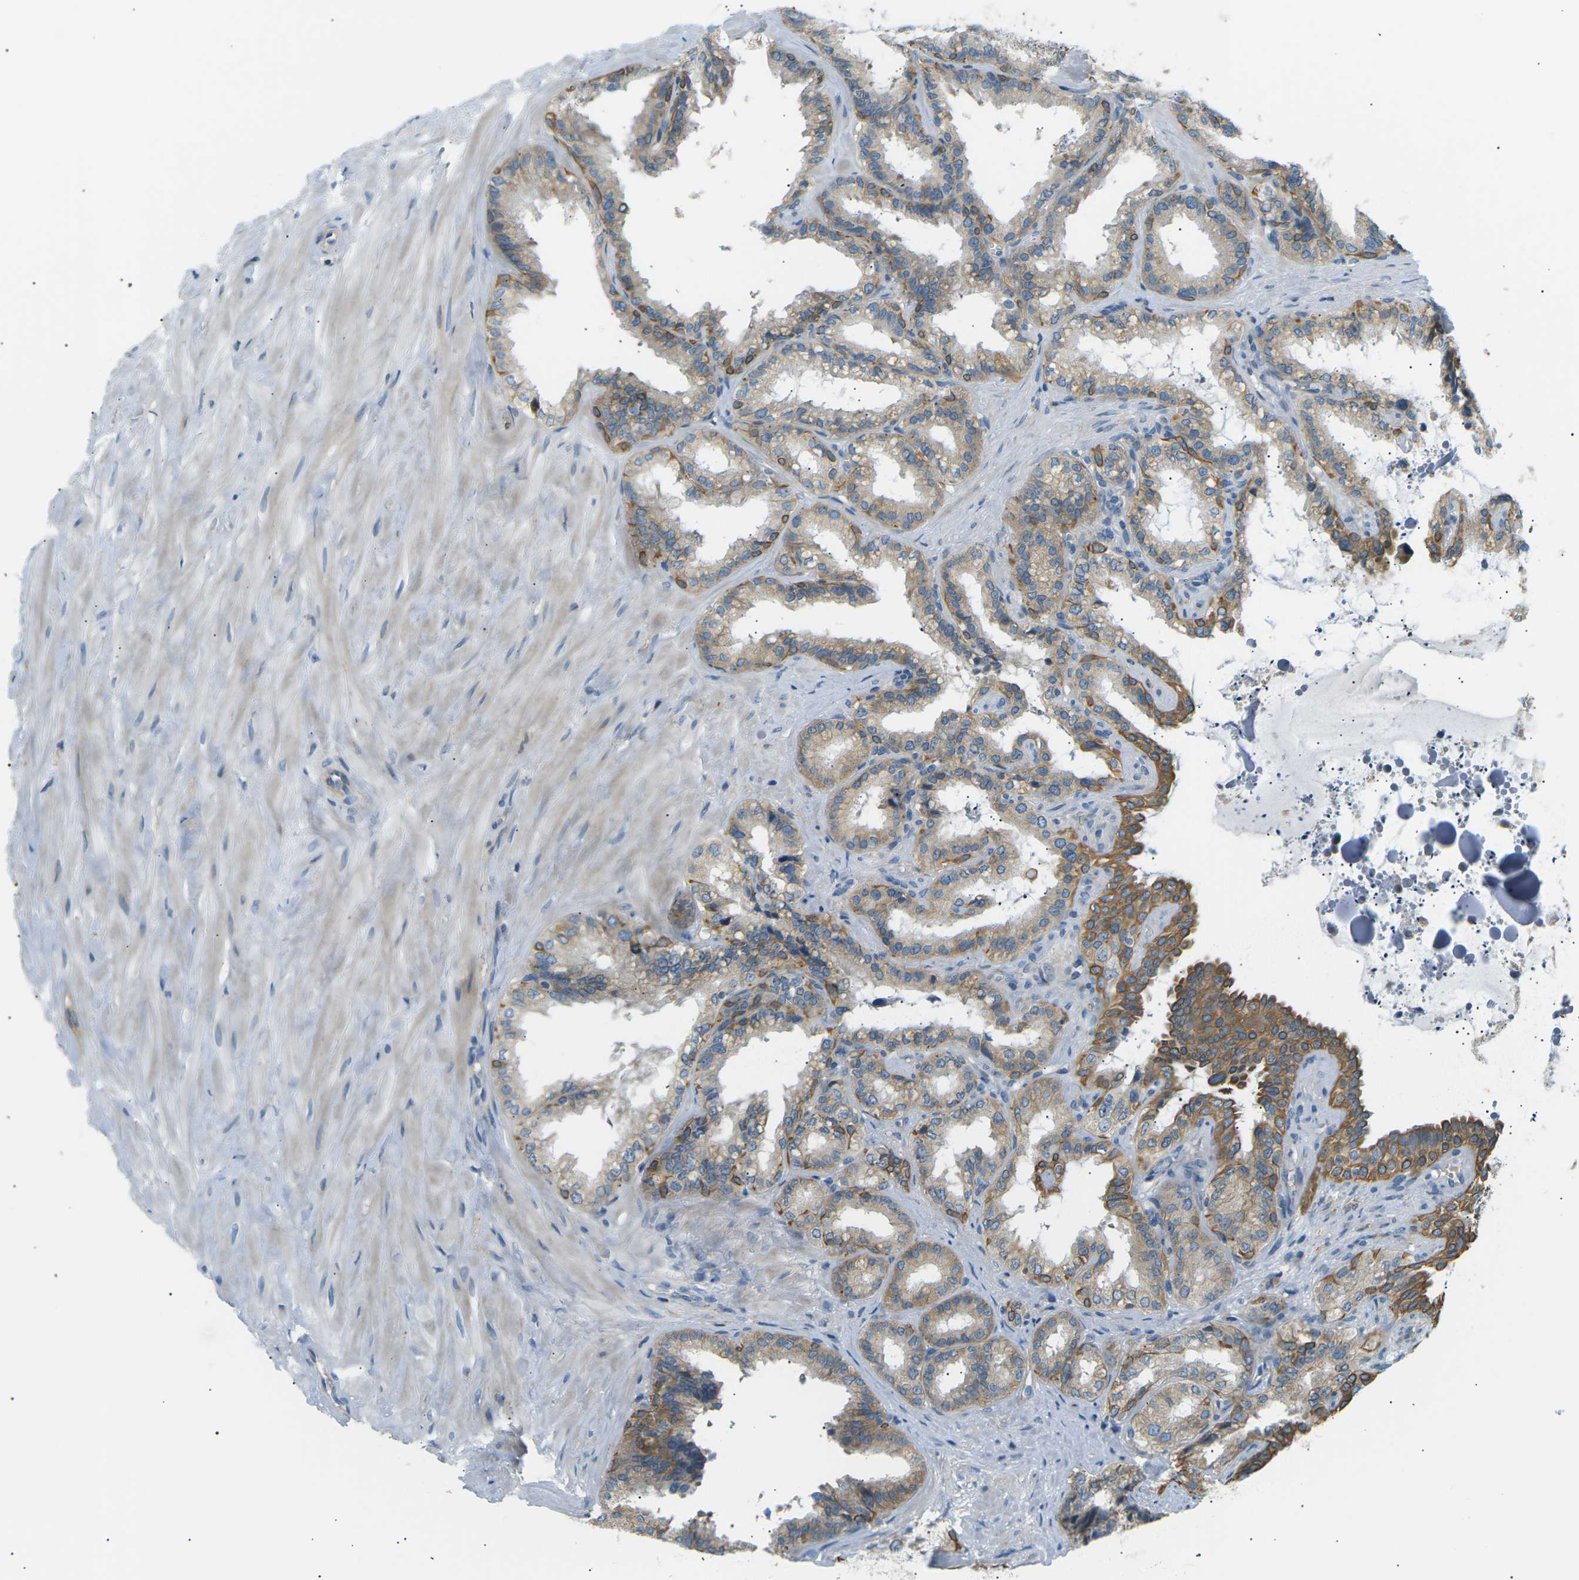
{"staining": {"intensity": "moderate", "quantity": "25%-75%", "location": "cytoplasmic/membranous"}, "tissue": "seminal vesicle", "cell_type": "Glandular cells", "image_type": "normal", "snomed": [{"axis": "morphology", "description": "Normal tissue, NOS"}, {"axis": "topography", "description": "Seminal veicle"}], "caption": "Immunohistochemical staining of unremarkable seminal vesicle demonstrates medium levels of moderate cytoplasmic/membranous positivity in approximately 25%-75% of glandular cells.", "gene": "TBC1D8", "patient": {"sex": "male", "age": 64}}